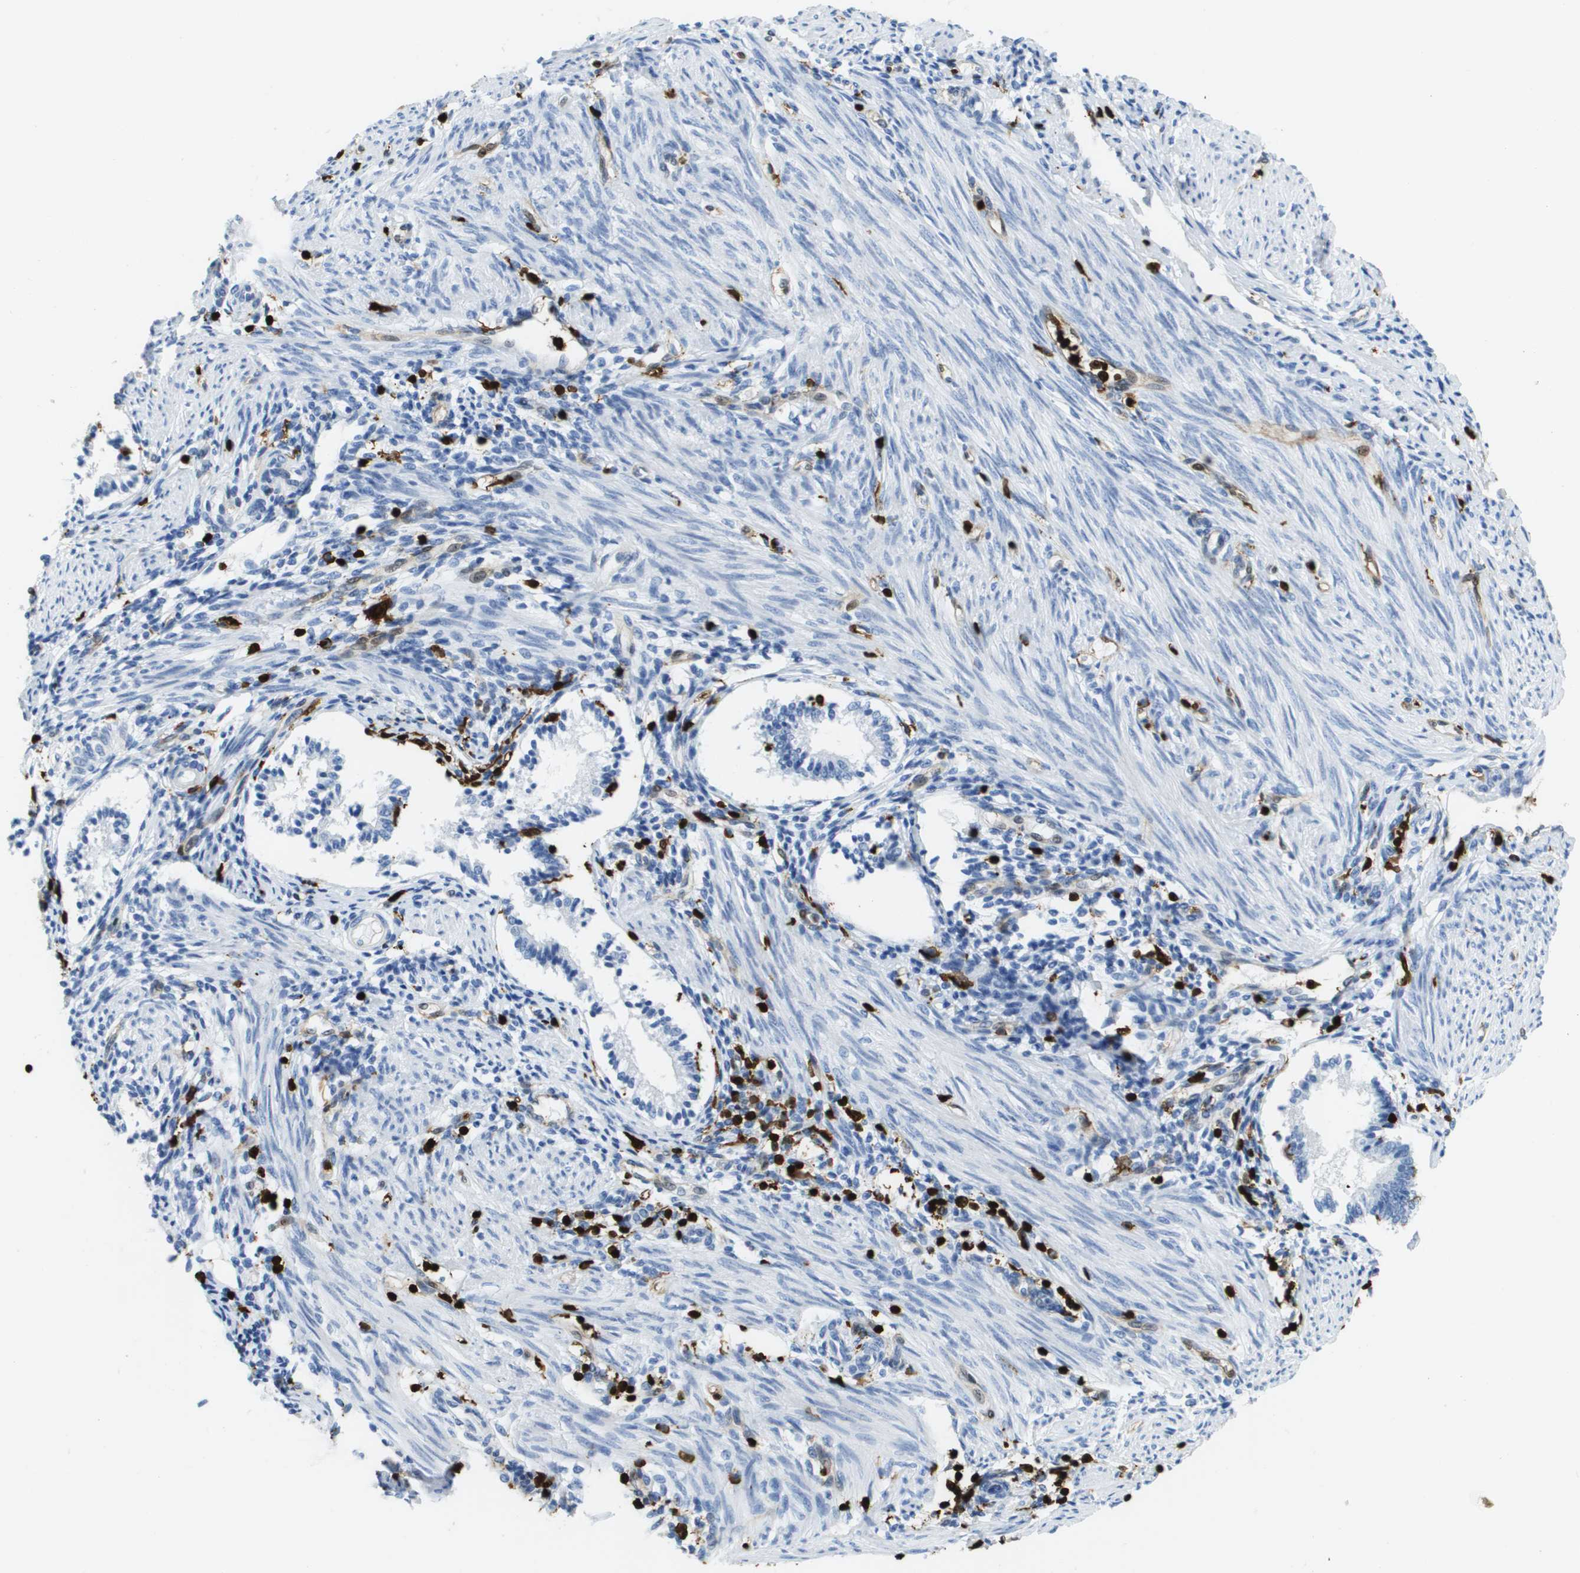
{"staining": {"intensity": "negative", "quantity": "none", "location": "none"}, "tissue": "endometrium", "cell_type": "Cells in endometrial stroma", "image_type": "normal", "snomed": [{"axis": "morphology", "description": "Normal tissue, NOS"}, {"axis": "topography", "description": "Endometrium"}], "caption": "A high-resolution micrograph shows immunohistochemistry staining of benign endometrium, which exhibits no significant staining in cells in endometrial stroma.", "gene": "DOCK5", "patient": {"sex": "female", "age": 42}}